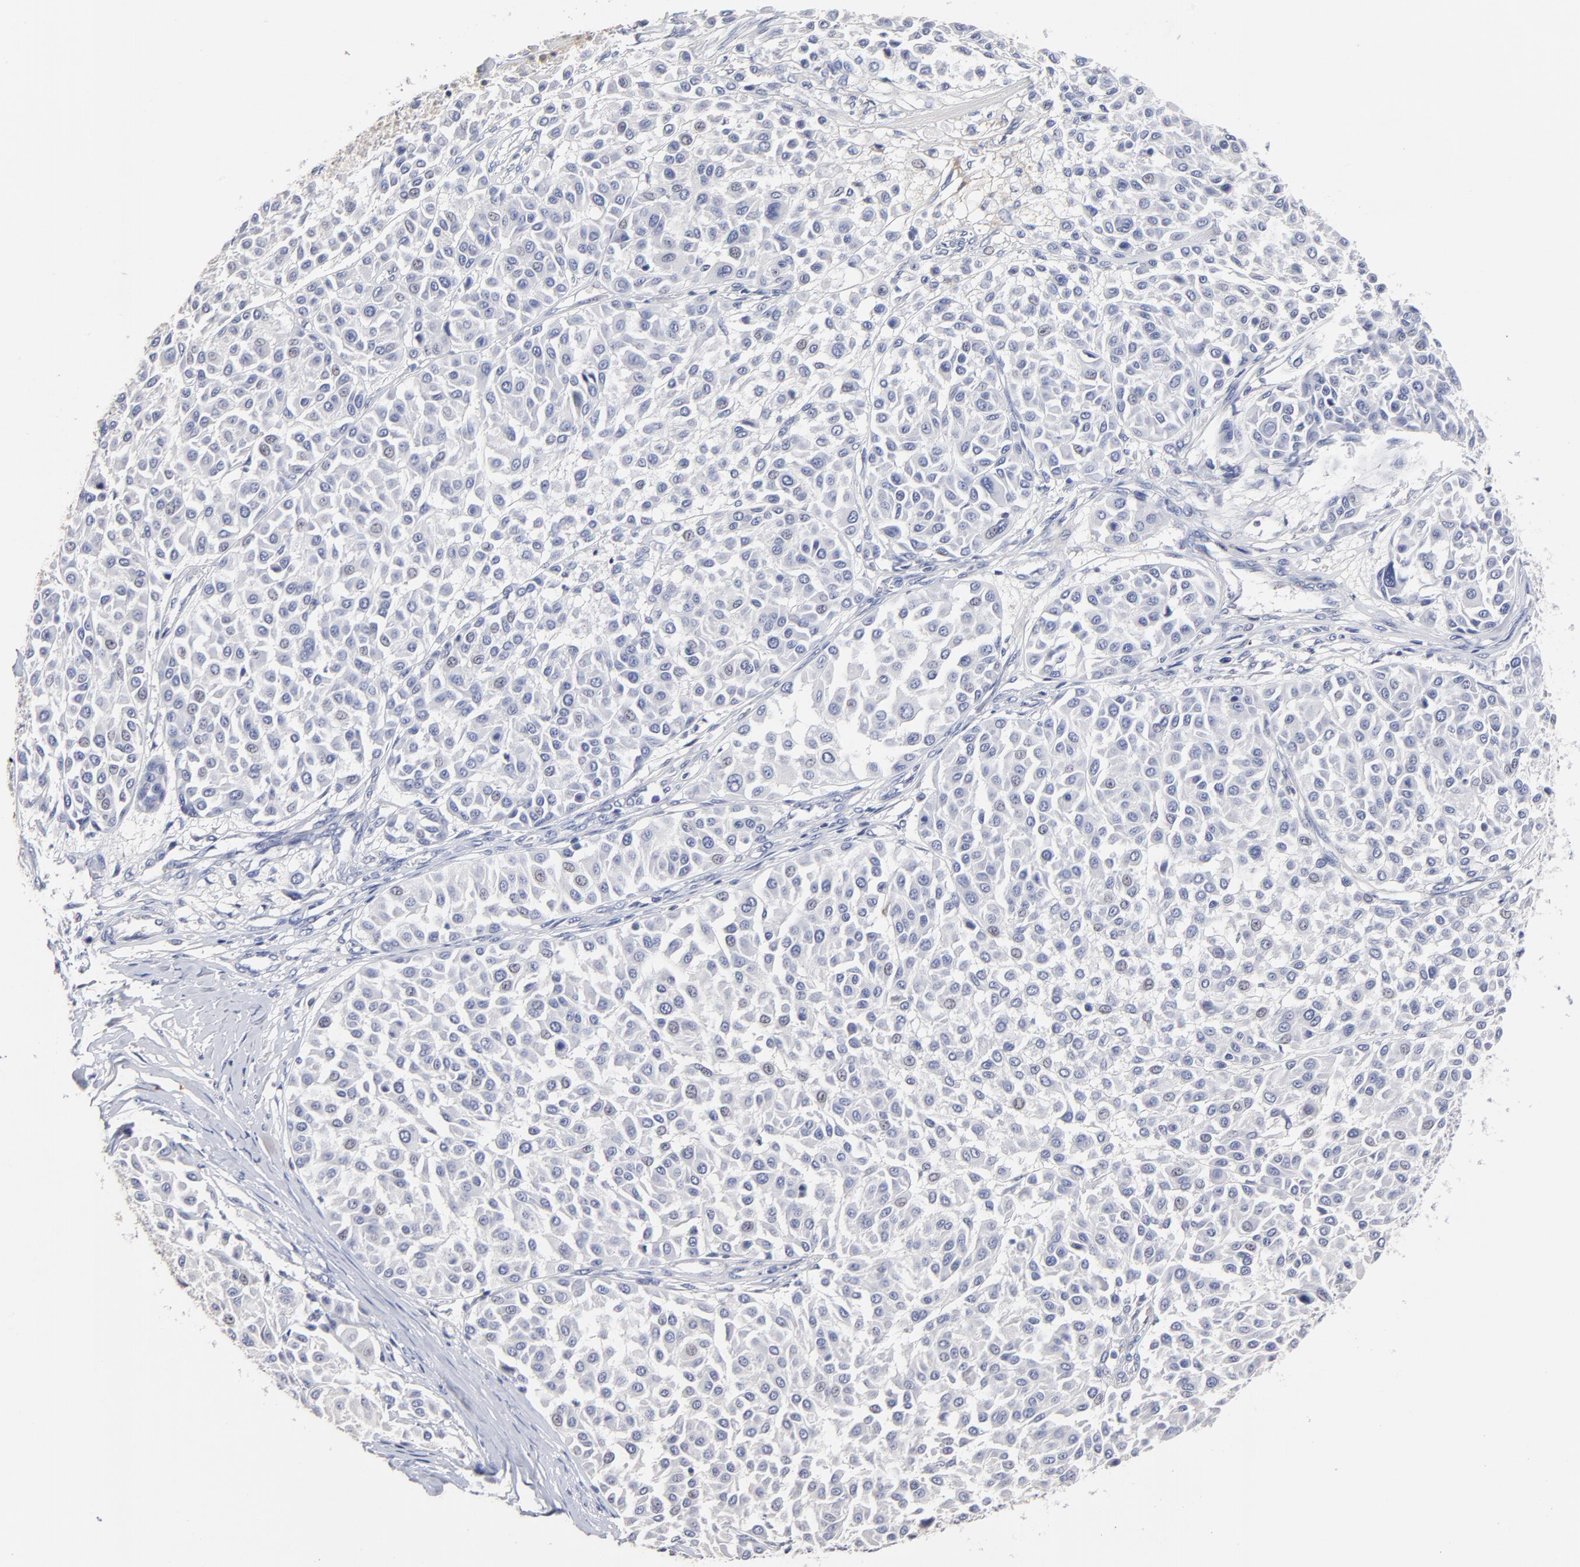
{"staining": {"intensity": "negative", "quantity": "none", "location": "none"}, "tissue": "melanoma", "cell_type": "Tumor cells", "image_type": "cancer", "snomed": [{"axis": "morphology", "description": "Malignant melanoma, Metastatic site"}, {"axis": "topography", "description": "Soft tissue"}], "caption": "Malignant melanoma (metastatic site) was stained to show a protein in brown. There is no significant positivity in tumor cells. The staining was performed using DAB (3,3'-diaminobenzidine) to visualize the protein expression in brown, while the nuclei were stained in blue with hematoxylin (Magnification: 20x).", "gene": "TRAT1", "patient": {"sex": "male", "age": 41}}